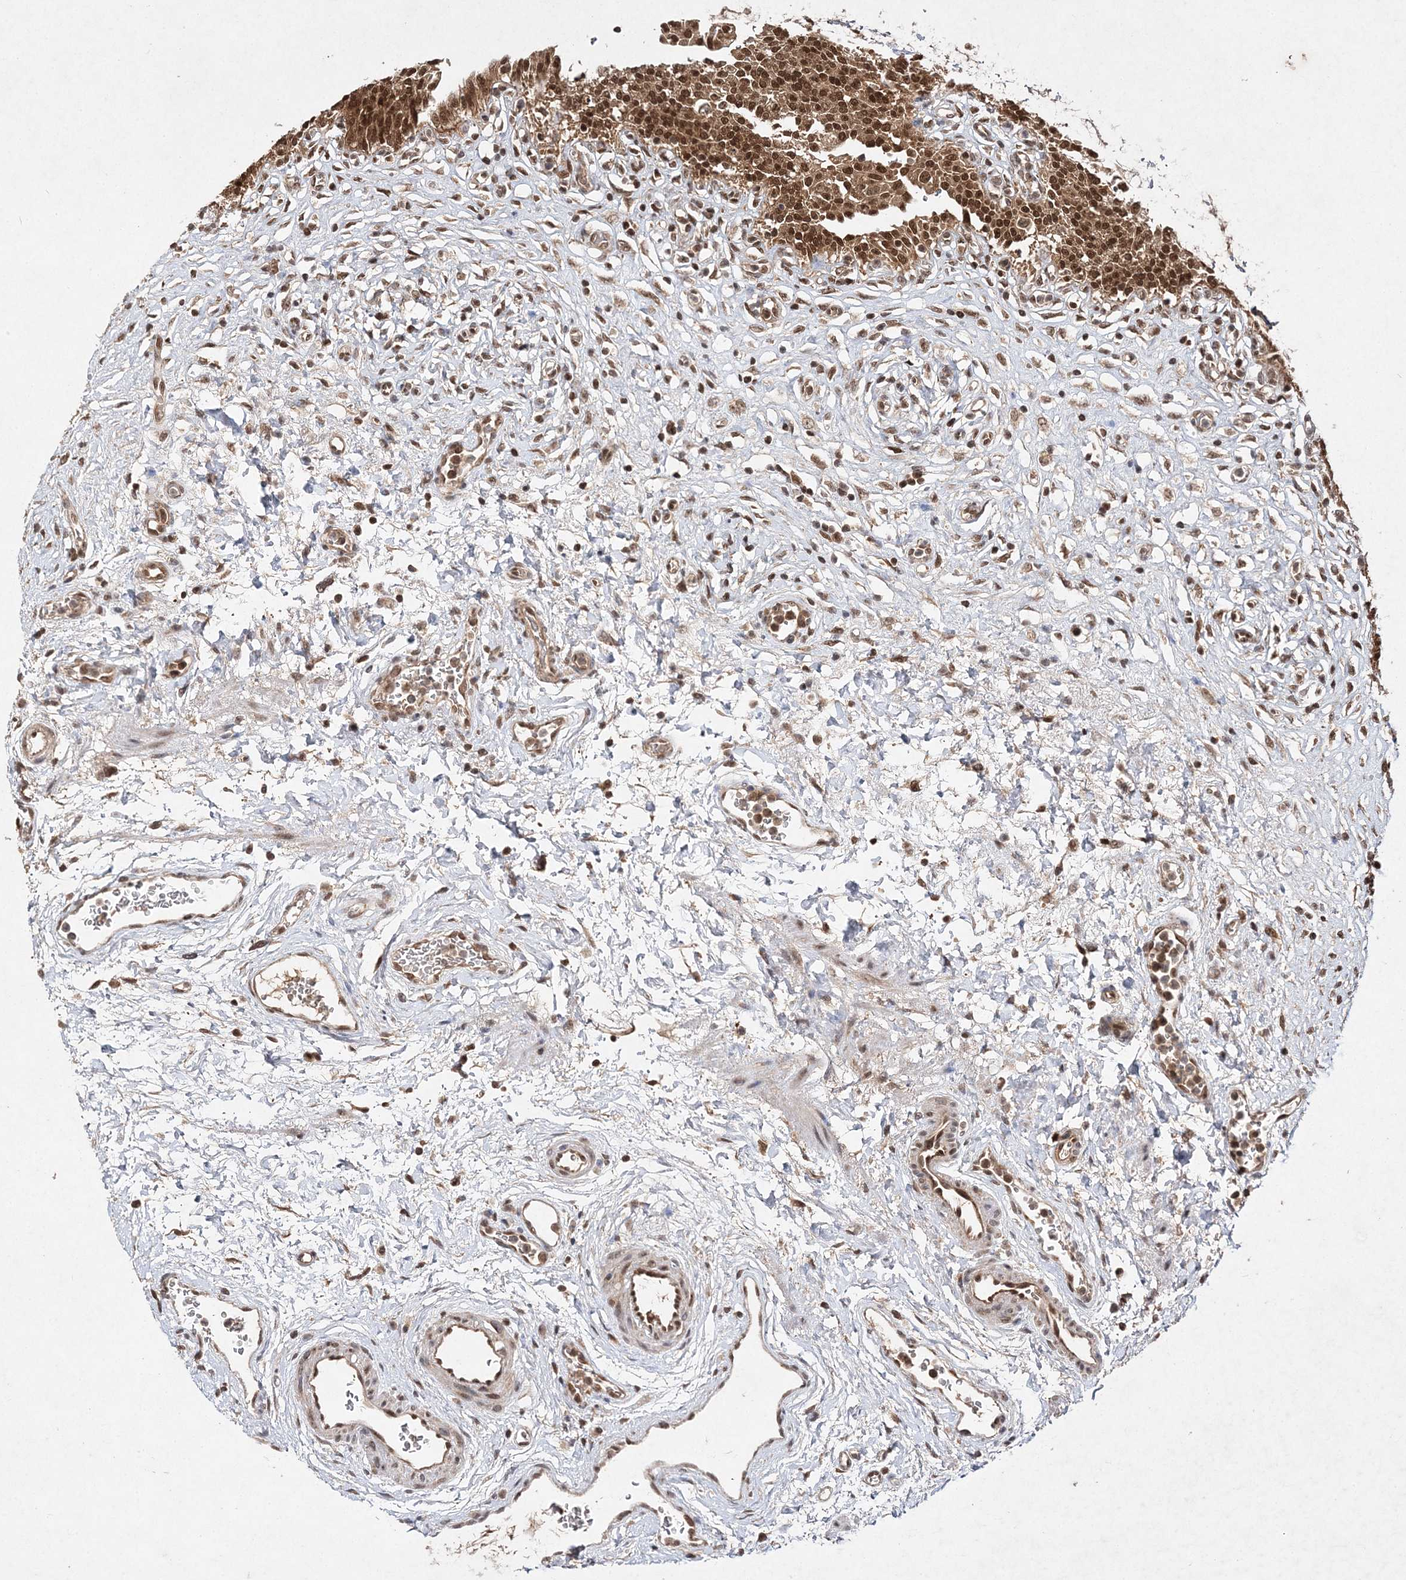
{"staining": {"intensity": "strong", "quantity": ">75%", "location": "cytoplasmic/membranous,nuclear"}, "tissue": "urinary bladder", "cell_type": "Urothelial cells", "image_type": "normal", "snomed": [{"axis": "morphology", "description": "Urothelial carcinoma, High grade"}, {"axis": "topography", "description": "Urinary bladder"}], "caption": "IHC histopathology image of benign human urinary bladder stained for a protein (brown), which reveals high levels of strong cytoplasmic/membranous,nuclear expression in approximately >75% of urothelial cells.", "gene": "NIF3L1", "patient": {"sex": "male", "age": 46}}